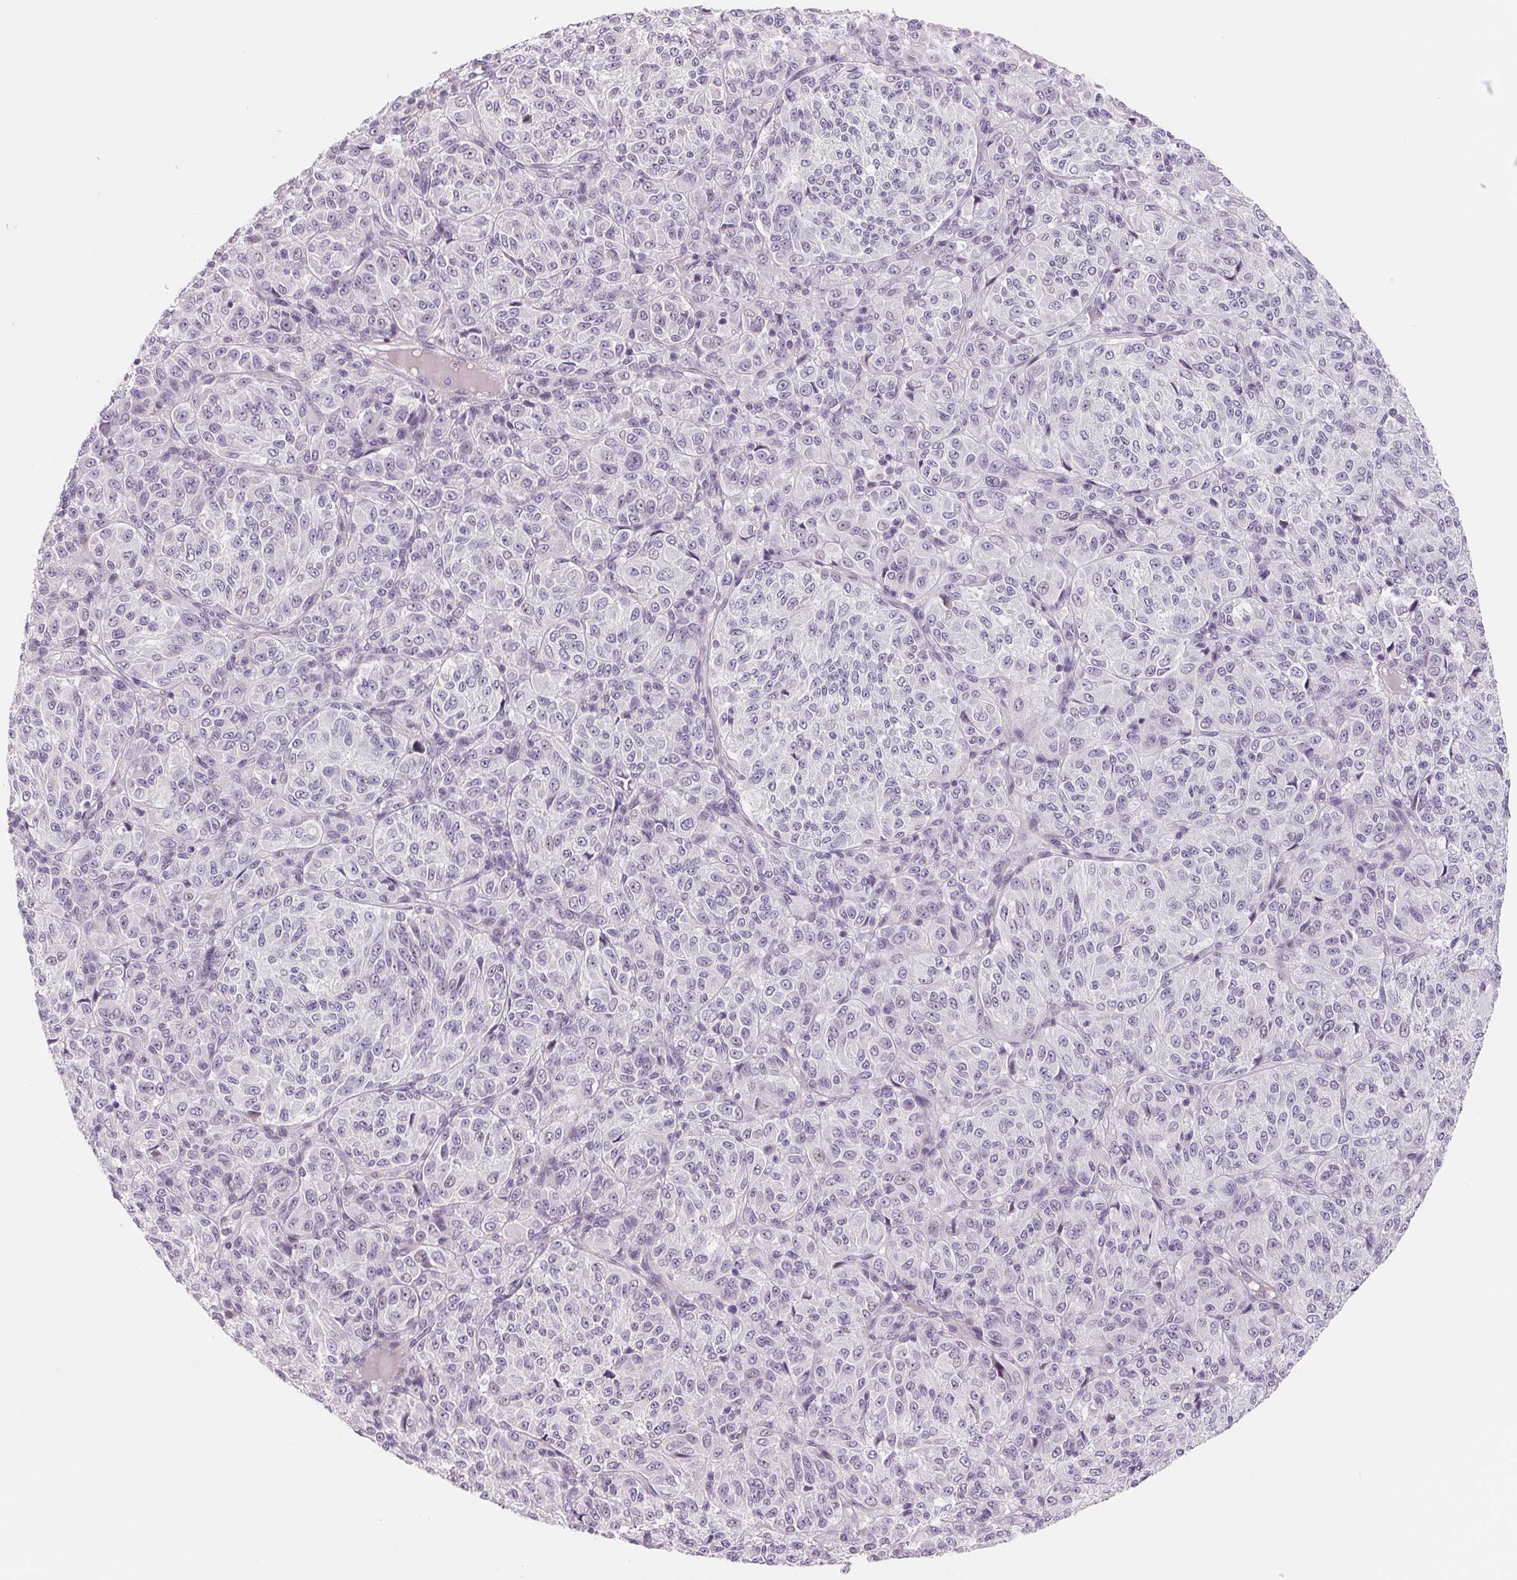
{"staining": {"intensity": "negative", "quantity": "none", "location": "none"}, "tissue": "melanoma", "cell_type": "Tumor cells", "image_type": "cancer", "snomed": [{"axis": "morphology", "description": "Malignant melanoma, Metastatic site"}, {"axis": "topography", "description": "Brain"}], "caption": "A photomicrograph of malignant melanoma (metastatic site) stained for a protein exhibits no brown staining in tumor cells.", "gene": "CCDC168", "patient": {"sex": "female", "age": 56}}